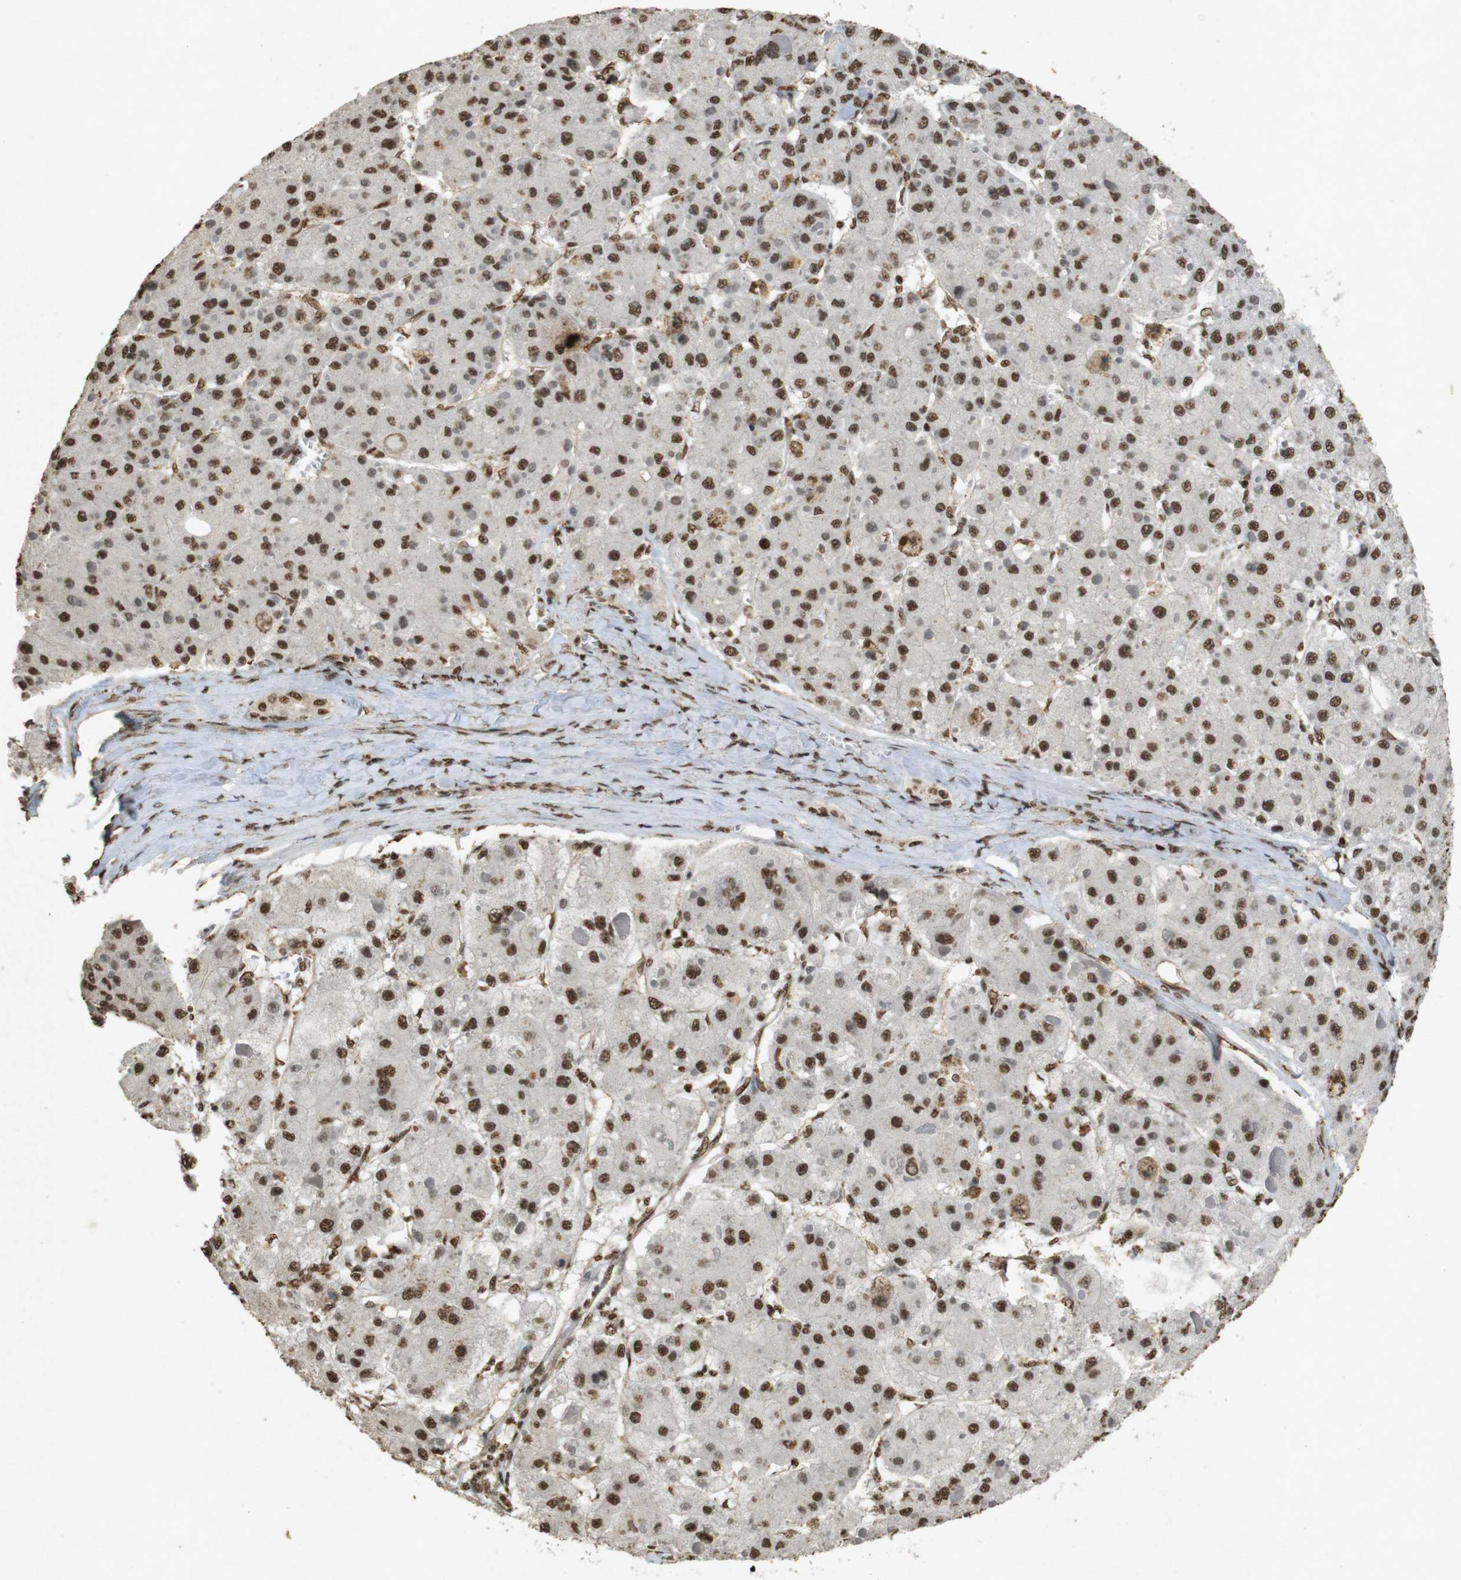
{"staining": {"intensity": "strong", "quantity": ">75%", "location": "nuclear"}, "tissue": "liver cancer", "cell_type": "Tumor cells", "image_type": "cancer", "snomed": [{"axis": "morphology", "description": "Carcinoma, Hepatocellular, NOS"}, {"axis": "topography", "description": "Liver"}], "caption": "Approximately >75% of tumor cells in hepatocellular carcinoma (liver) demonstrate strong nuclear protein staining as visualized by brown immunohistochemical staining.", "gene": "GATA4", "patient": {"sex": "female", "age": 73}}